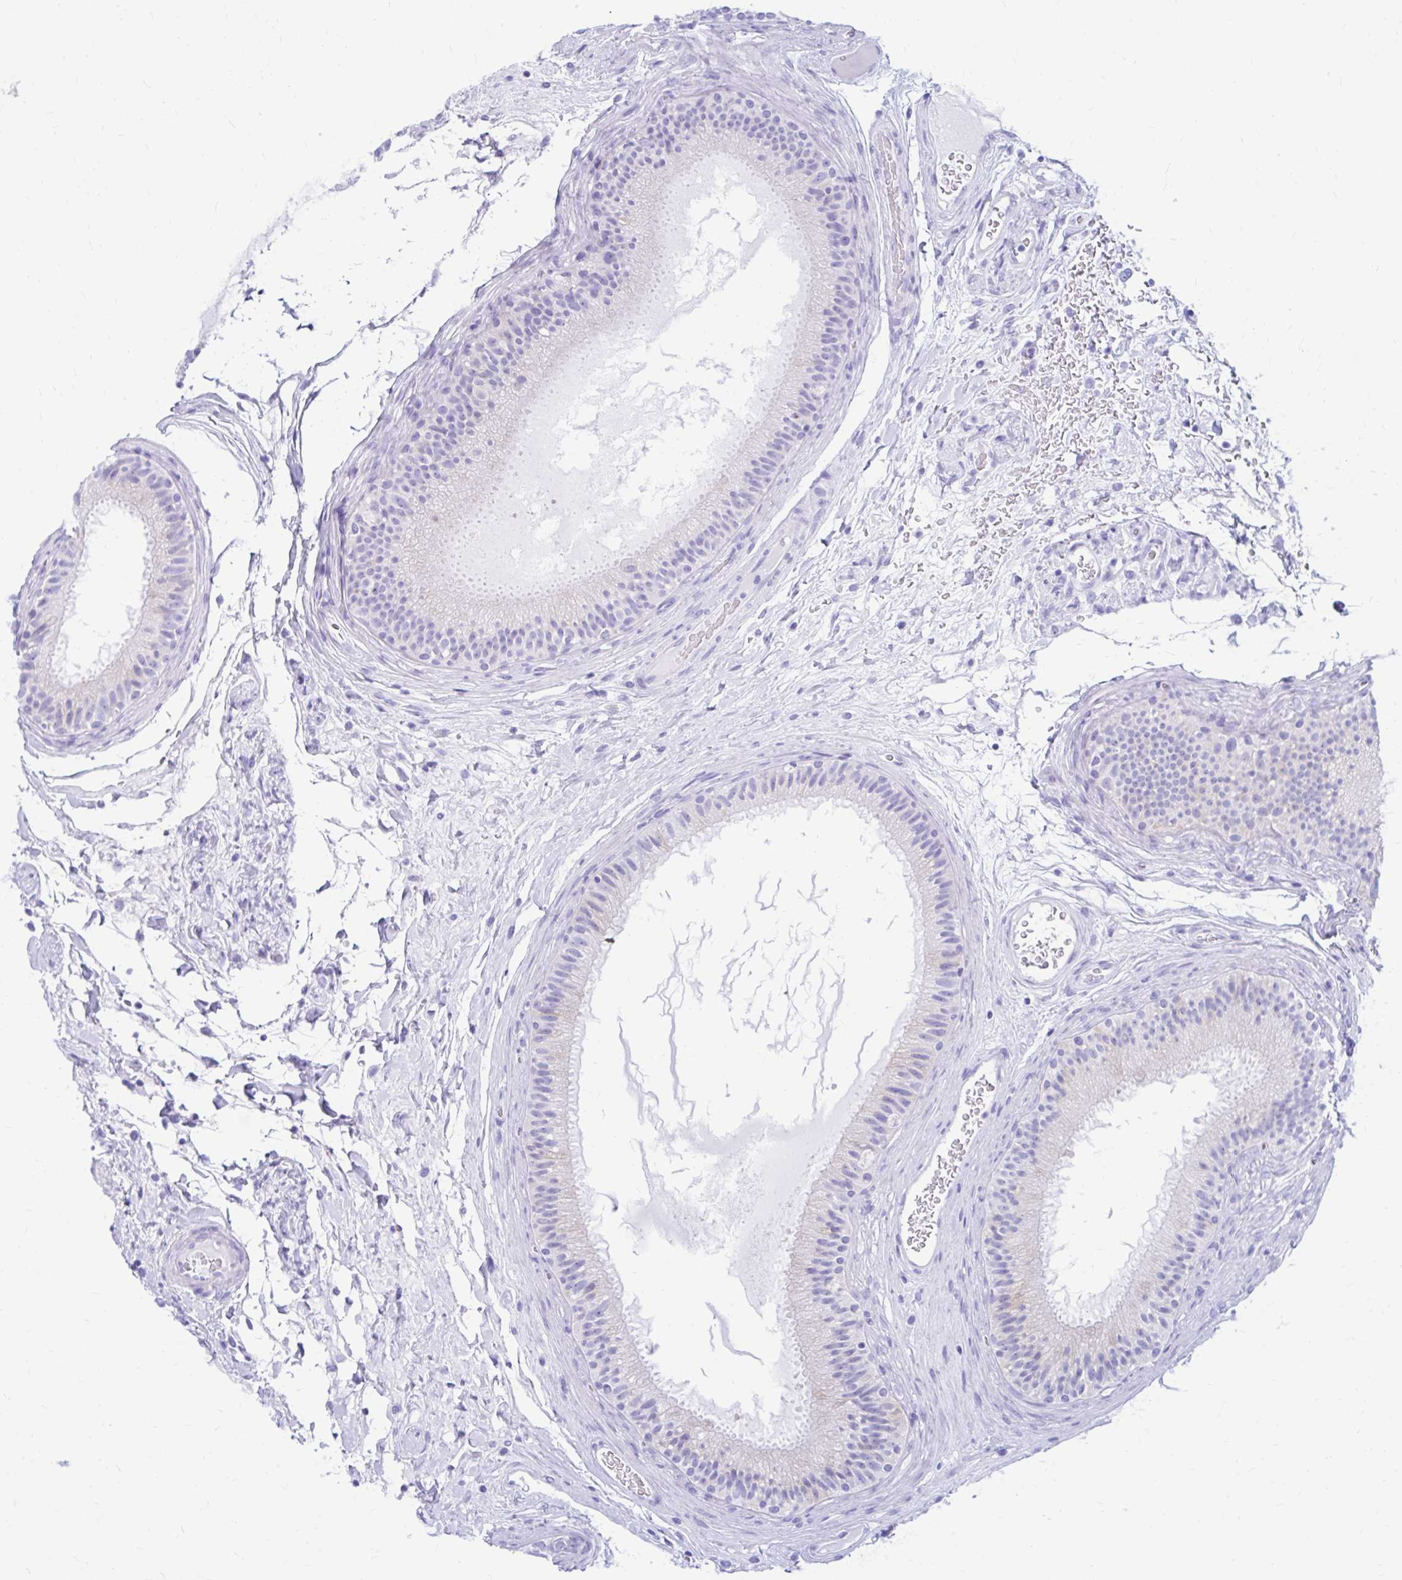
{"staining": {"intensity": "negative", "quantity": "none", "location": "none"}, "tissue": "epididymis", "cell_type": "Glandular cells", "image_type": "normal", "snomed": [{"axis": "morphology", "description": "Normal tissue, NOS"}, {"axis": "topography", "description": "Epididymis"}], "caption": "Protein analysis of normal epididymis shows no significant positivity in glandular cells.", "gene": "NSG2", "patient": {"sex": "male", "age": 23}}